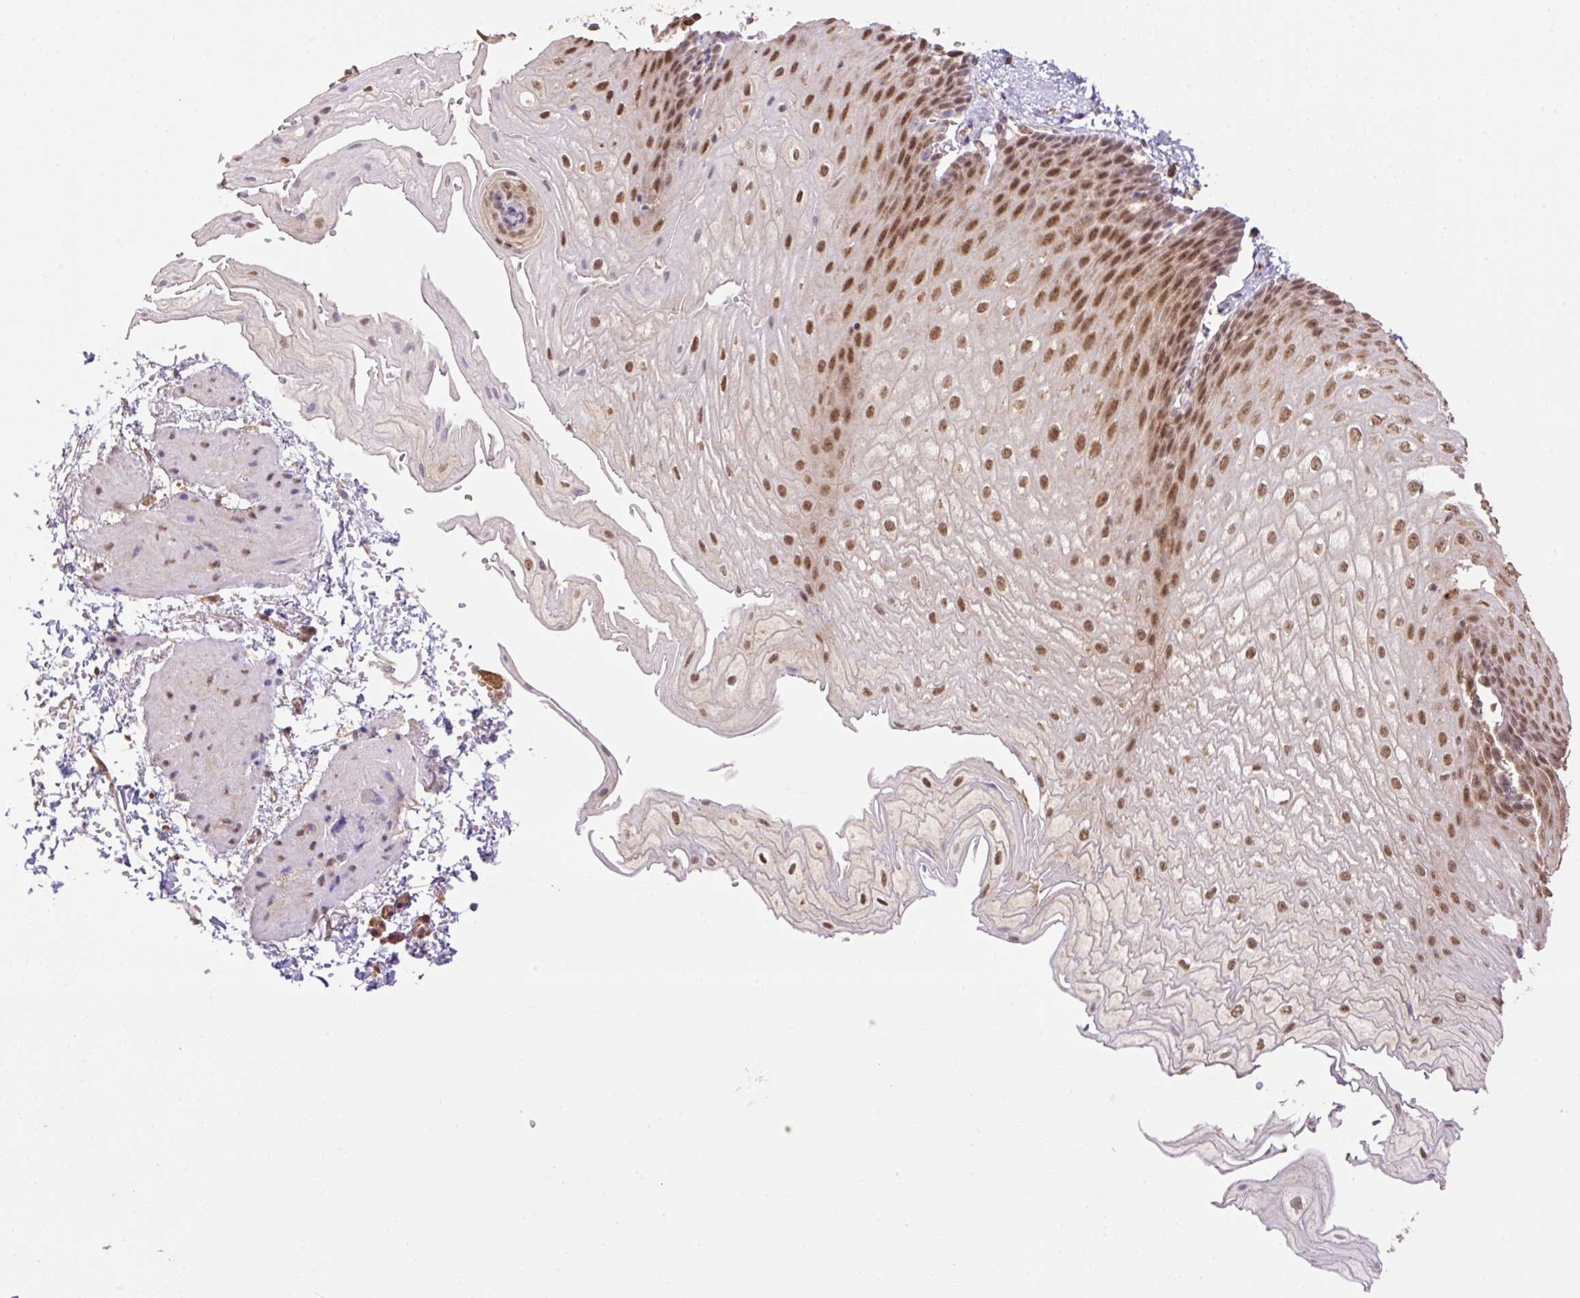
{"staining": {"intensity": "moderate", "quantity": ">75%", "location": "nuclear"}, "tissue": "esophagus", "cell_type": "Squamous epithelial cells", "image_type": "normal", "snomed": [{"axis": "morphology", "description": "Normal tissue, NOS"}, {"axis": "topography", "description": "Esophagus"}], "caption": "Esophagus was stained to show a protein in brown. There is medium levels of moderate nuclear positivity in about >75% of squamous epithelial cells. Using DAB (brown) and hematoxylin (blue) stains, captured at high magnification using brightfield microscopy.", "gene": "VPS25", "patient": {"sex": "male", "age": 70}}